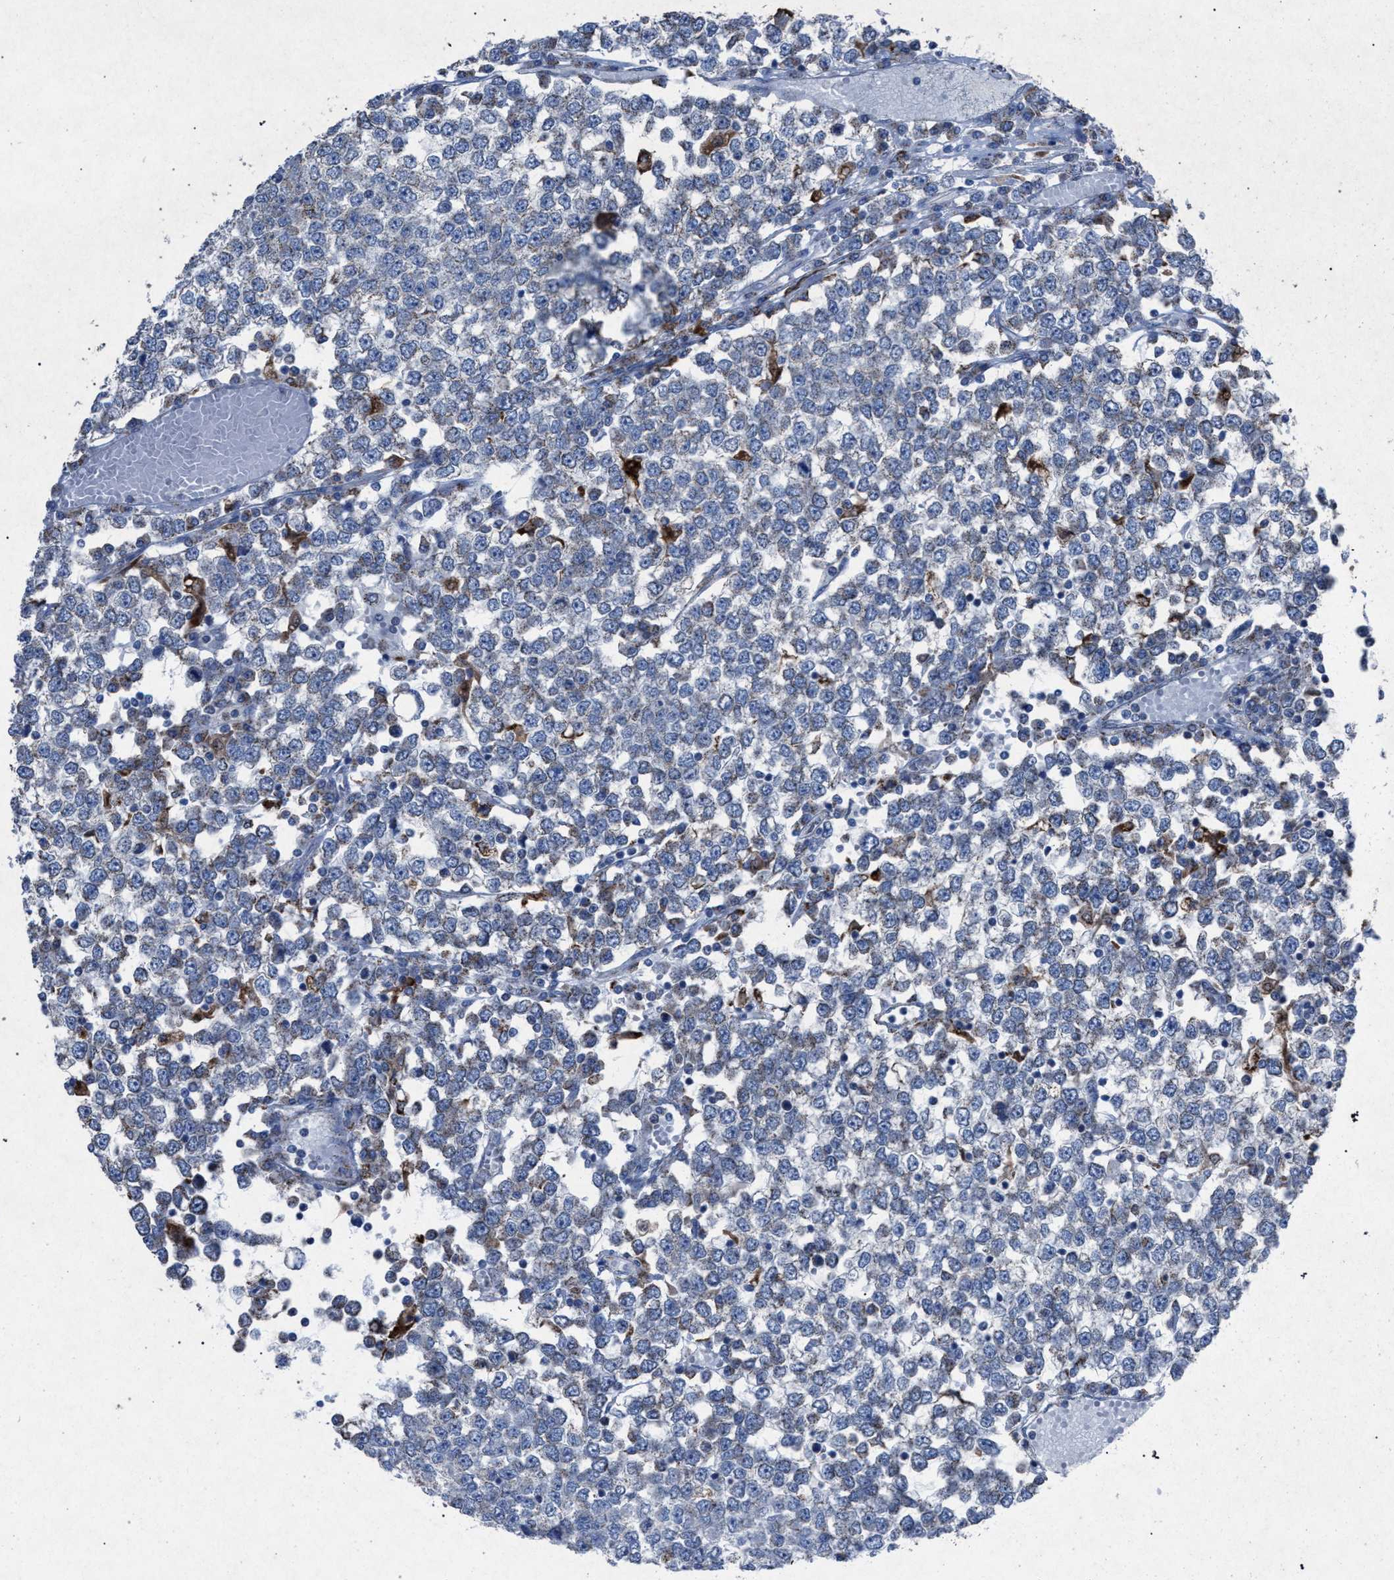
{"staining": {"intensity": "weak", "quantity": "<25%", "location": "cytoplasmic/membranous"}, "tissue": "testis cancer", "cell_type": "Tumor cells", "image_type": "cancer", "snomed": [{"axis": "morphology", "description": "Seminoma, NOS"}, {"axis": "topography", "description": "Testis"}], "caption": "Human testis cancer (seminoma) stained for a protein using immunohistochemistry exhibits no staining in tumor cells.", "gene": "HSD17B4", "patient": {"sex": "male", "age": 65}}